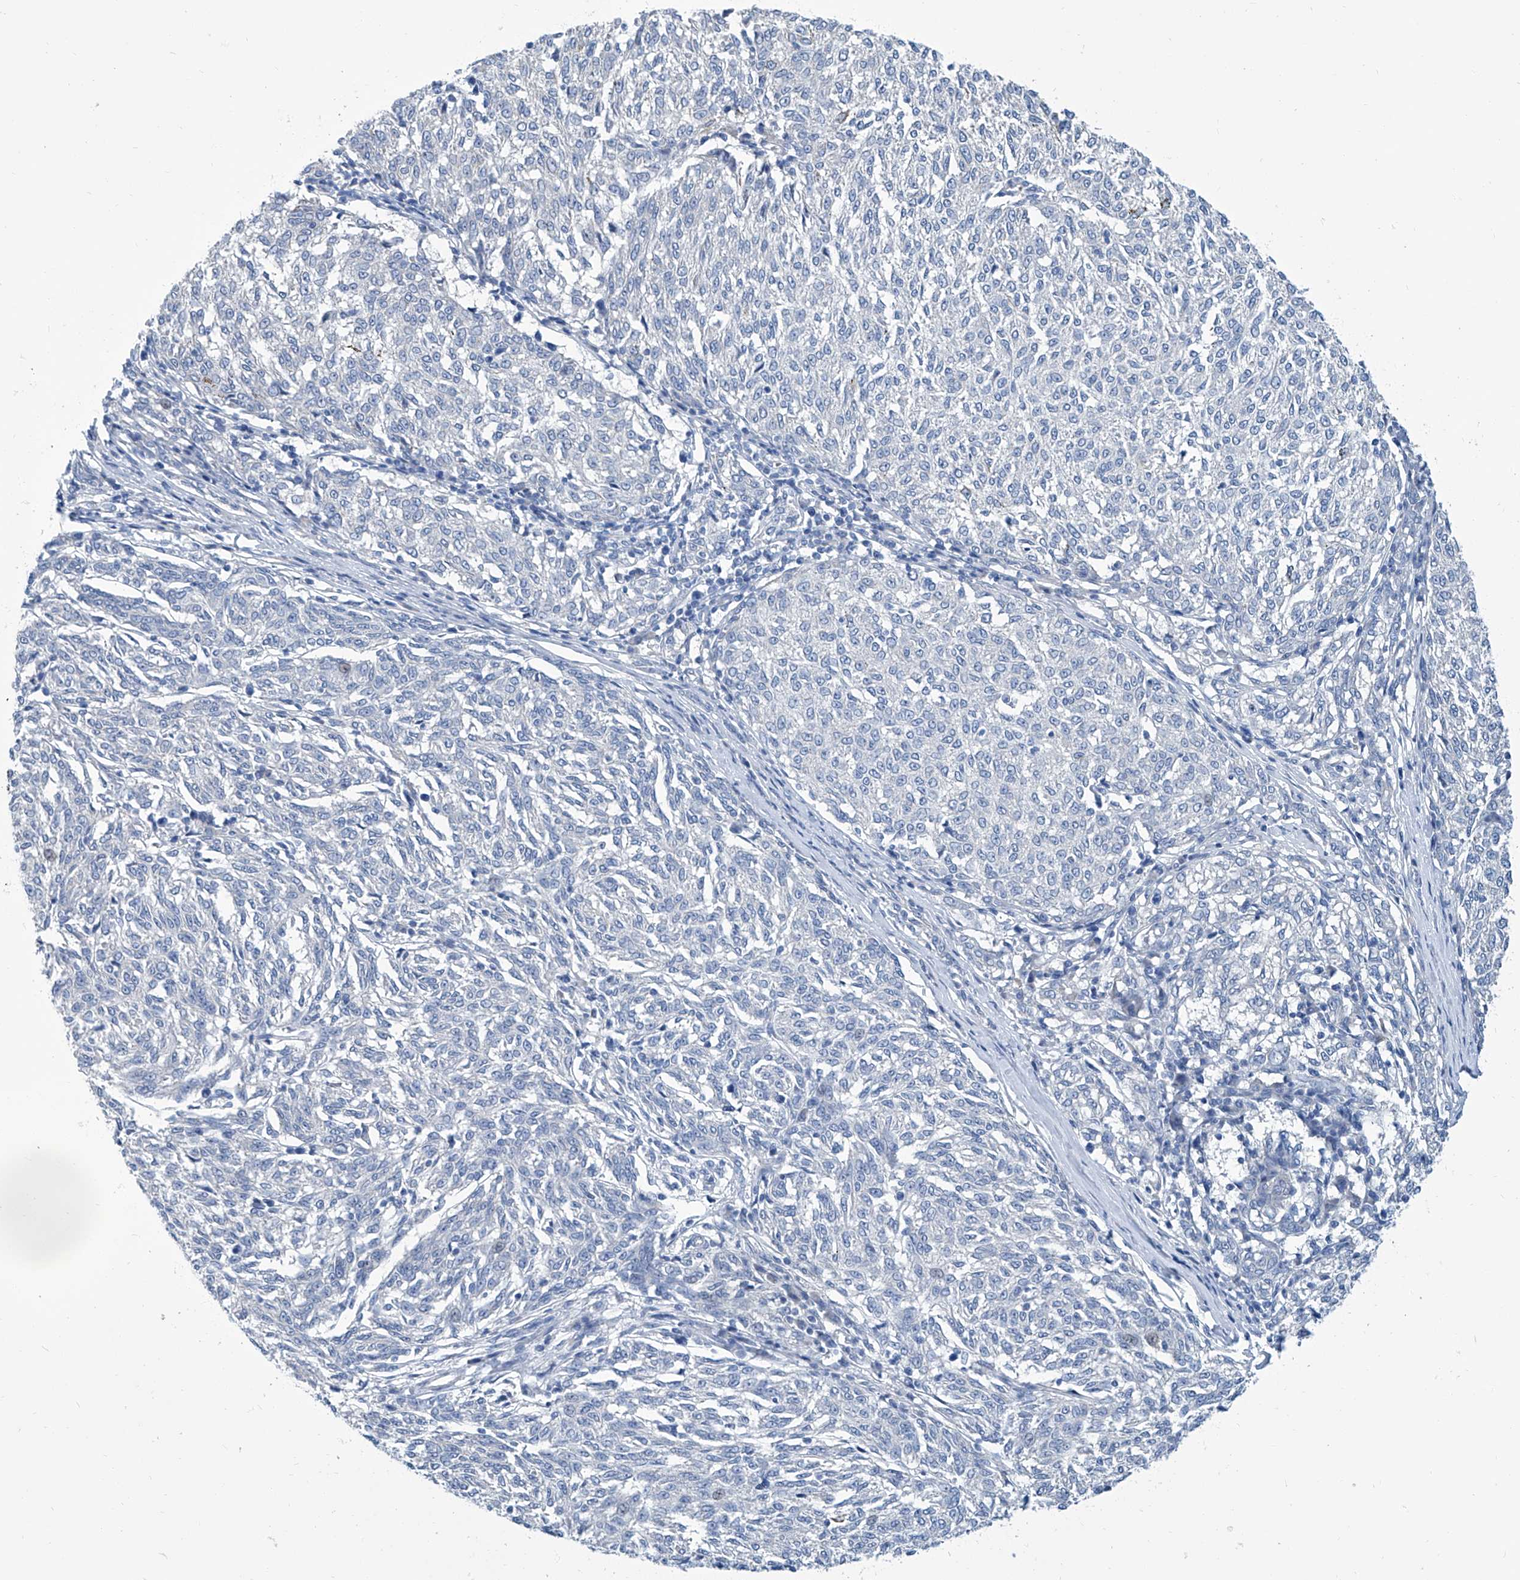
{"staining": {"intensity": "negative", "quantity": "none", "location": "none"}, "tissue": "melanoma", "cell_type": "Tumor cells", "image_type": "cancer", "snomed": [{"axis": "morphology", "description": "Malignant melanoma, NOS"}, {"axis": "topography", "description": "Skin"}], "caption": "Immunohistochemical staining of human malignant melanoma shows no significant positivity in tumor cells.", "gene": "ZNF519", "patient": {"sex": "female", "age": 72}}